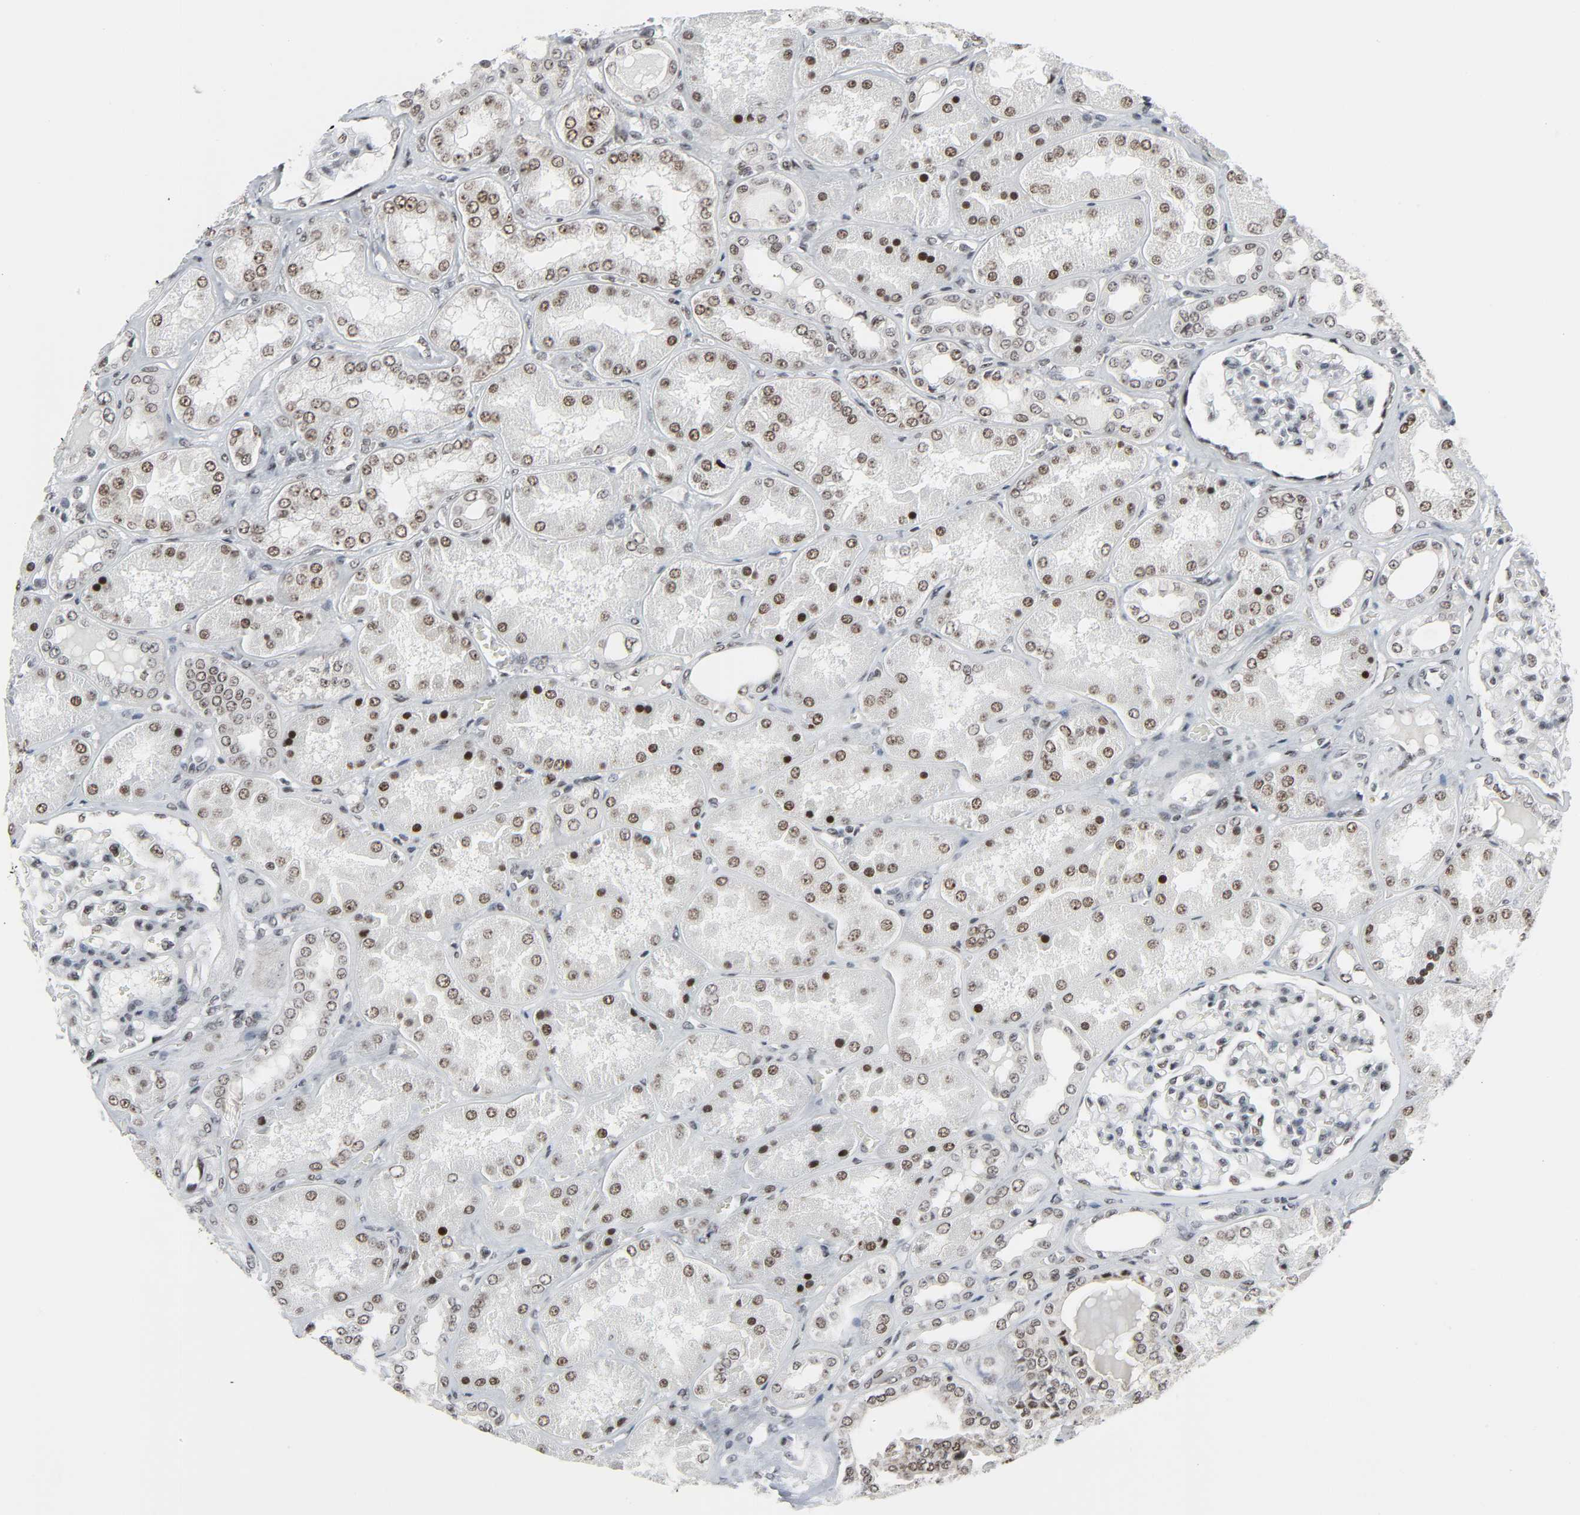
{"staining": {"intensity": "strong", "quantity": ">75%", "location": "nuclear"}, "tissue": "kidney", "cell_type": "Cells in glomeruli", "image_type": "normal", "snomed": [{"axis": "morphology", "description": "Normal tissue, NOS"}, {"axis": "topography", "description": "Kidney"}], "caption": "Immunohistochemistry (IHC) image of normal kidney stained for a protein (brown), which shows high levels of strong nuclear positivity in about >75% of cells in glomeruli.", "gene": "CDK7", "patient": {"sex": "female", "age": 56}}